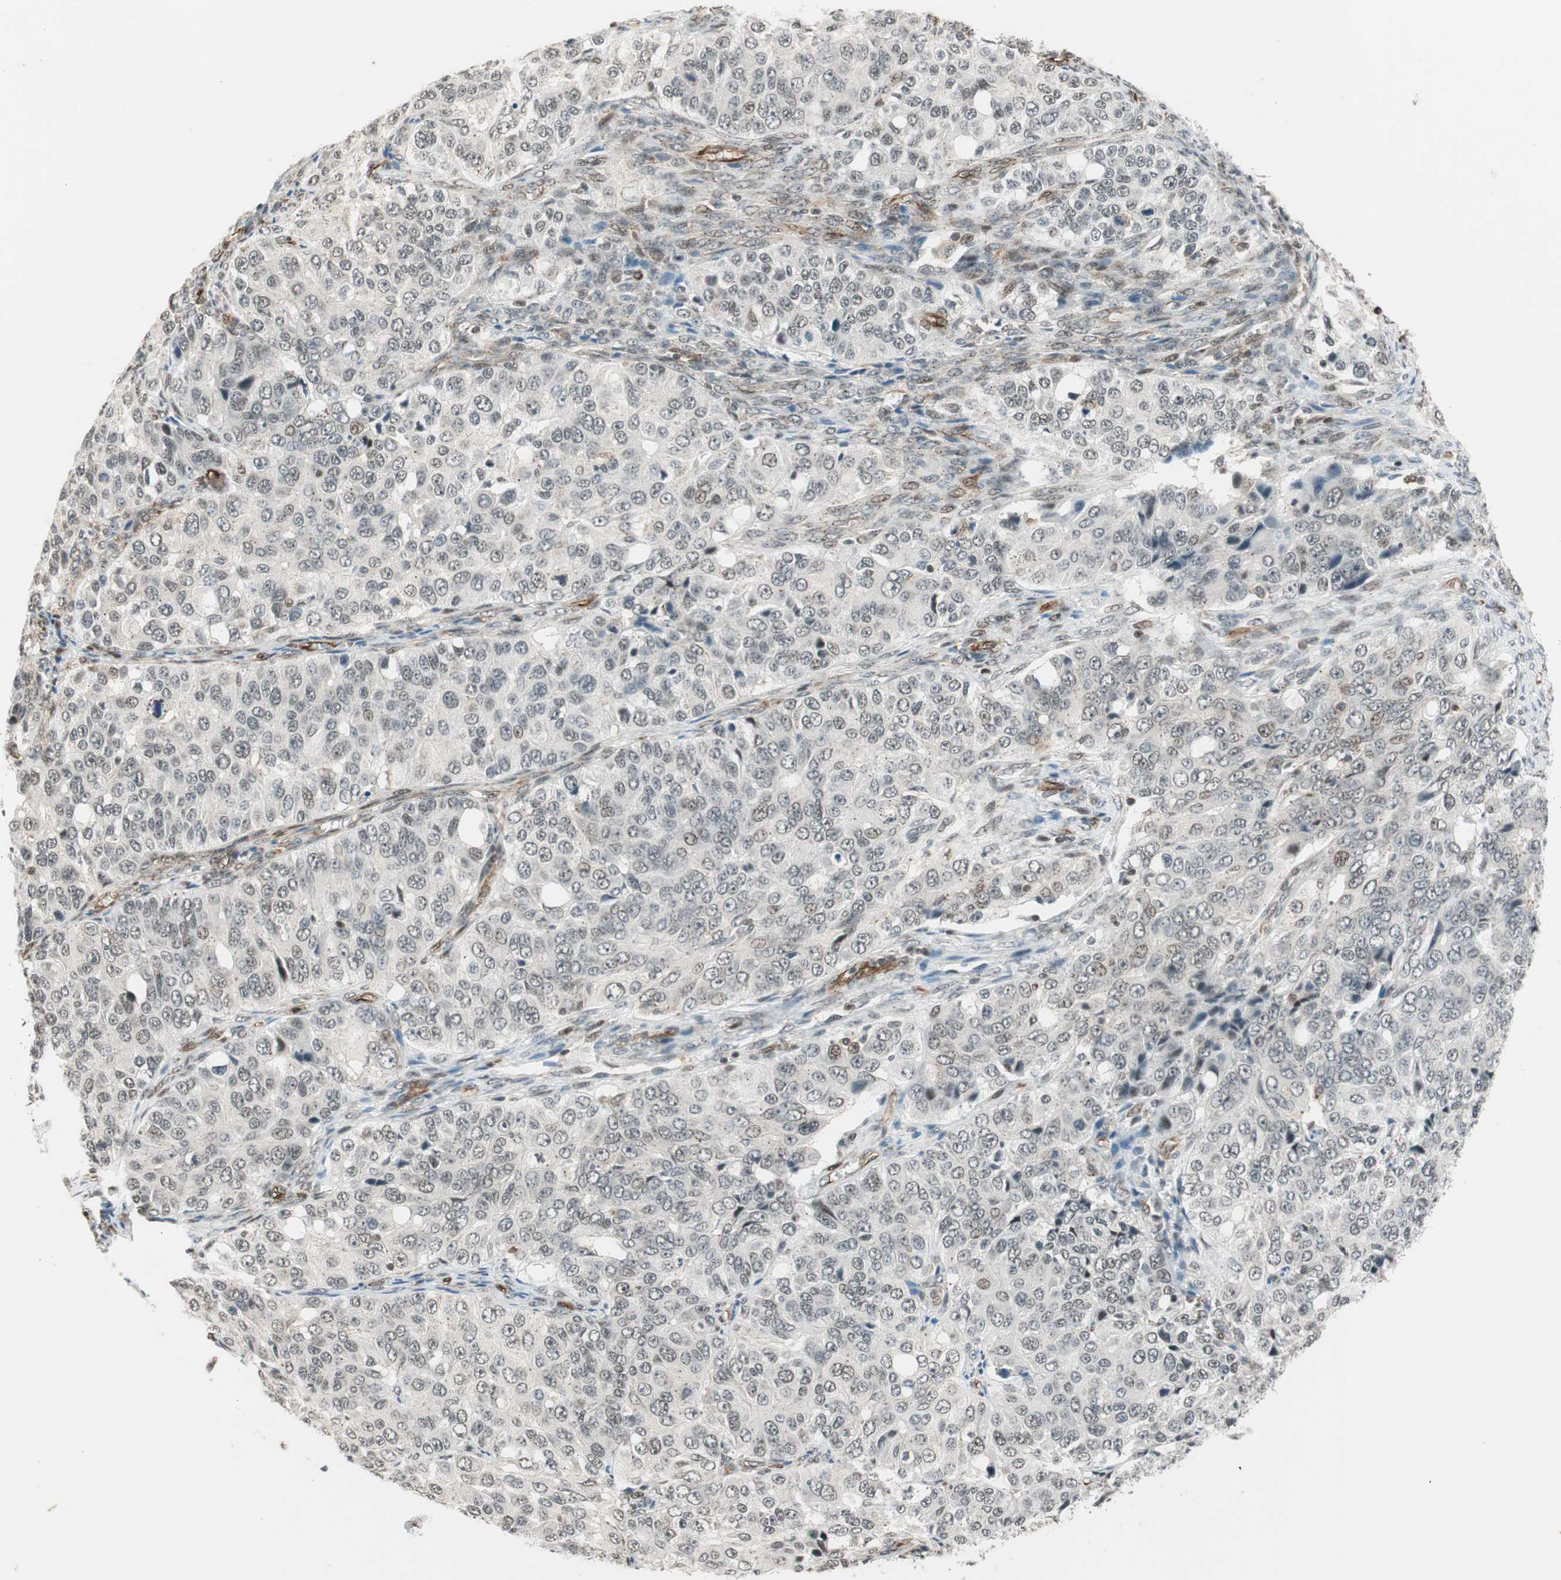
{"staining": {"intensity": "moderate", "quantity": "<25%", "location": "nuclear"}, "tissue": "ovarian cancer", "cell_type": "Tumor cells", "image_type": "cancer", "snomed": [{"axis": "morphology", "description": "Carcinoma, endometroid"}, {"axis": "topography", "description": "Ovary"}], "caption": "Tumor cells reveal moderate nuclear staining in approximately <25% of cells in ovarian cancer.", "gene": "CDK19", "patient": {"sex": "female", "age": 51}}